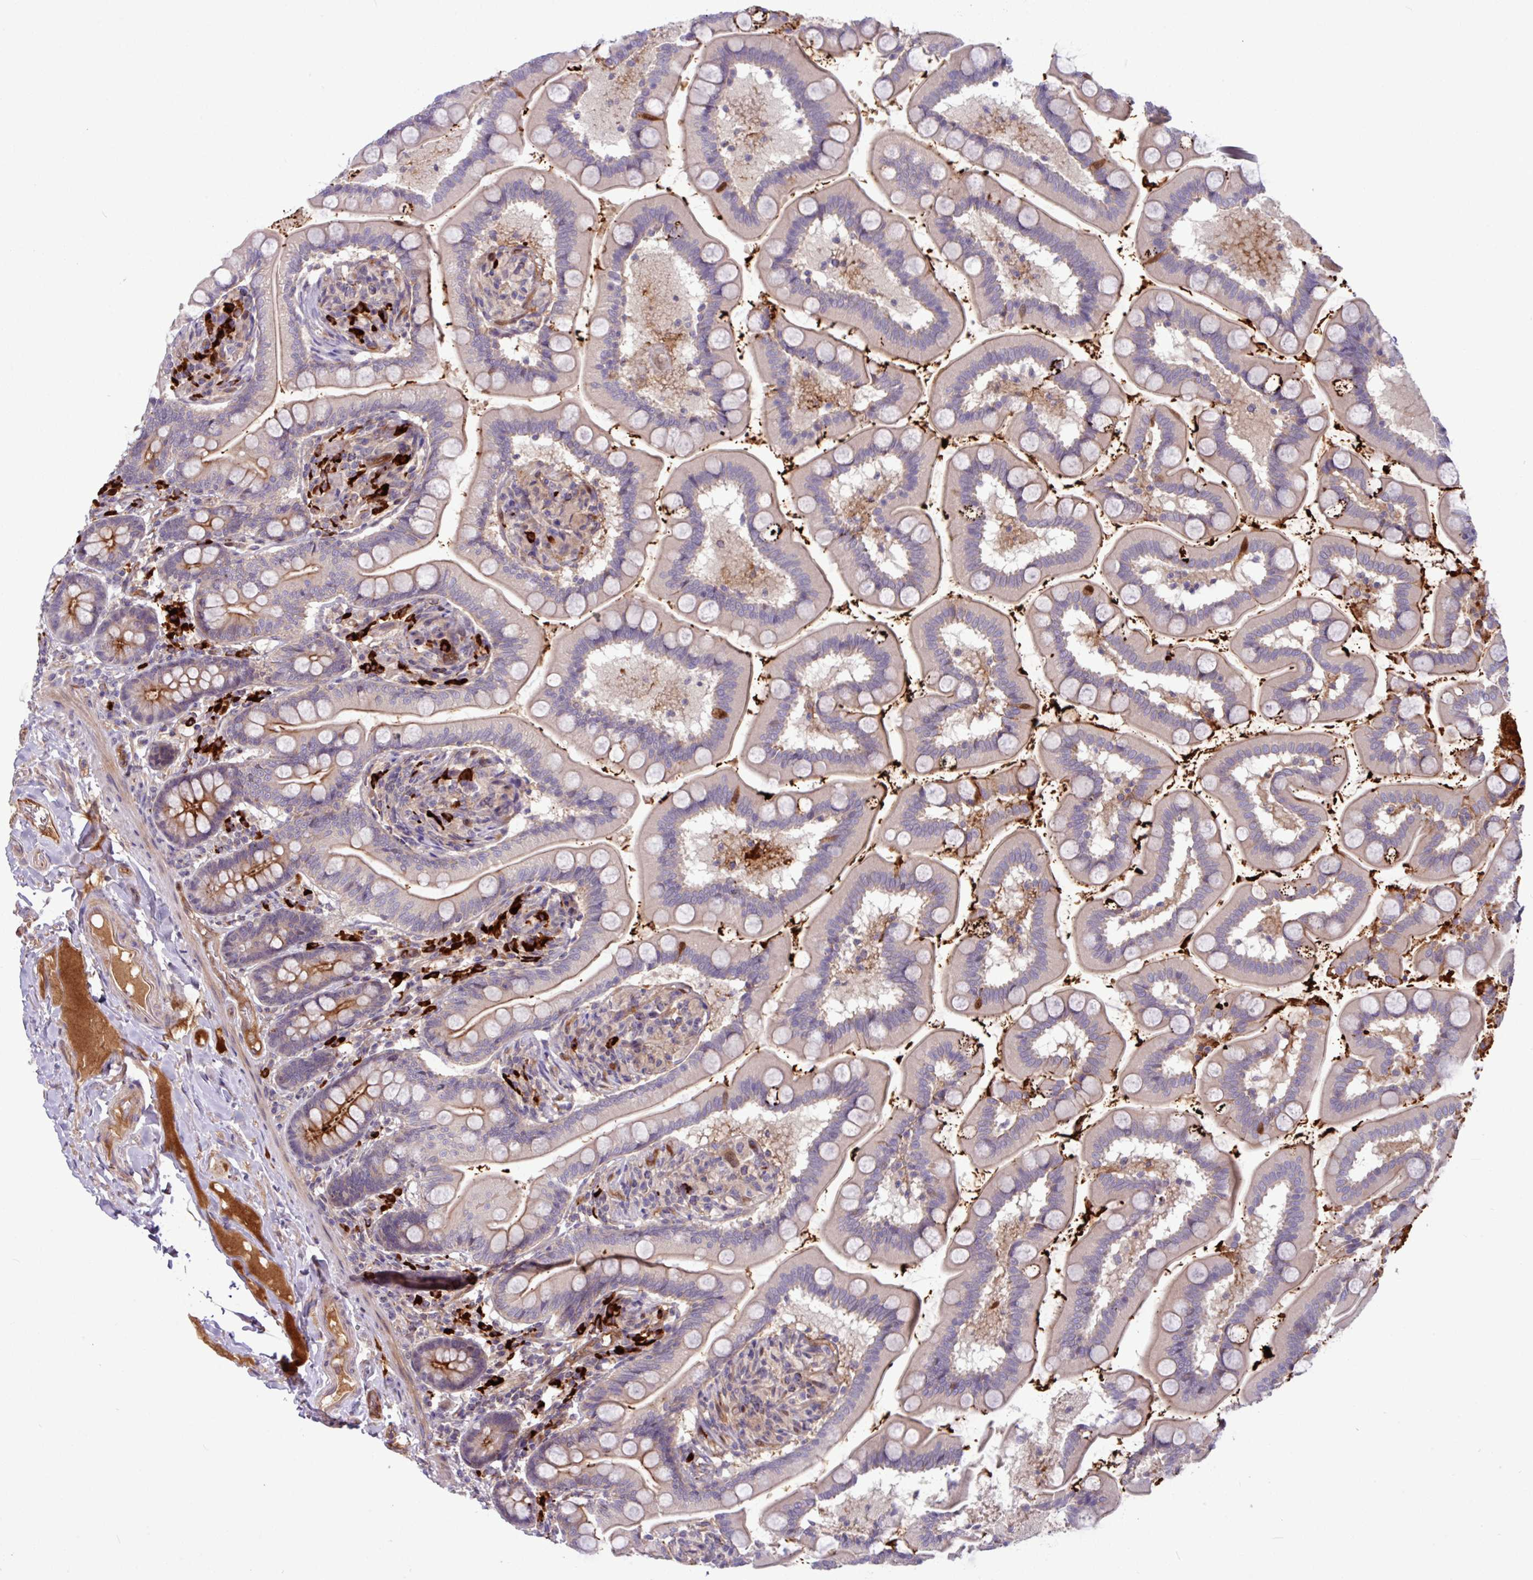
{"staining": {"intensity": "weak", "quantity": "25%-75%", "location": "cytoplasmic/membranous"}, "tissue": "small intestine", "cell_type": "Glandular cells", "image_type": "normal", "snomed": [{"axis": "morphology", "description": "Normal tissue, NOS"}, {"axis": "topography", "description": "Small intestine"}], "caption": "The micrograph demonstrates staining of benign small intestine, revealing weak cytoplasmic/membranous protein positivity (brown color) within glandular cells.", "gene": "B4GALNT4", "patient": {"sex": "female", "age": 64}}